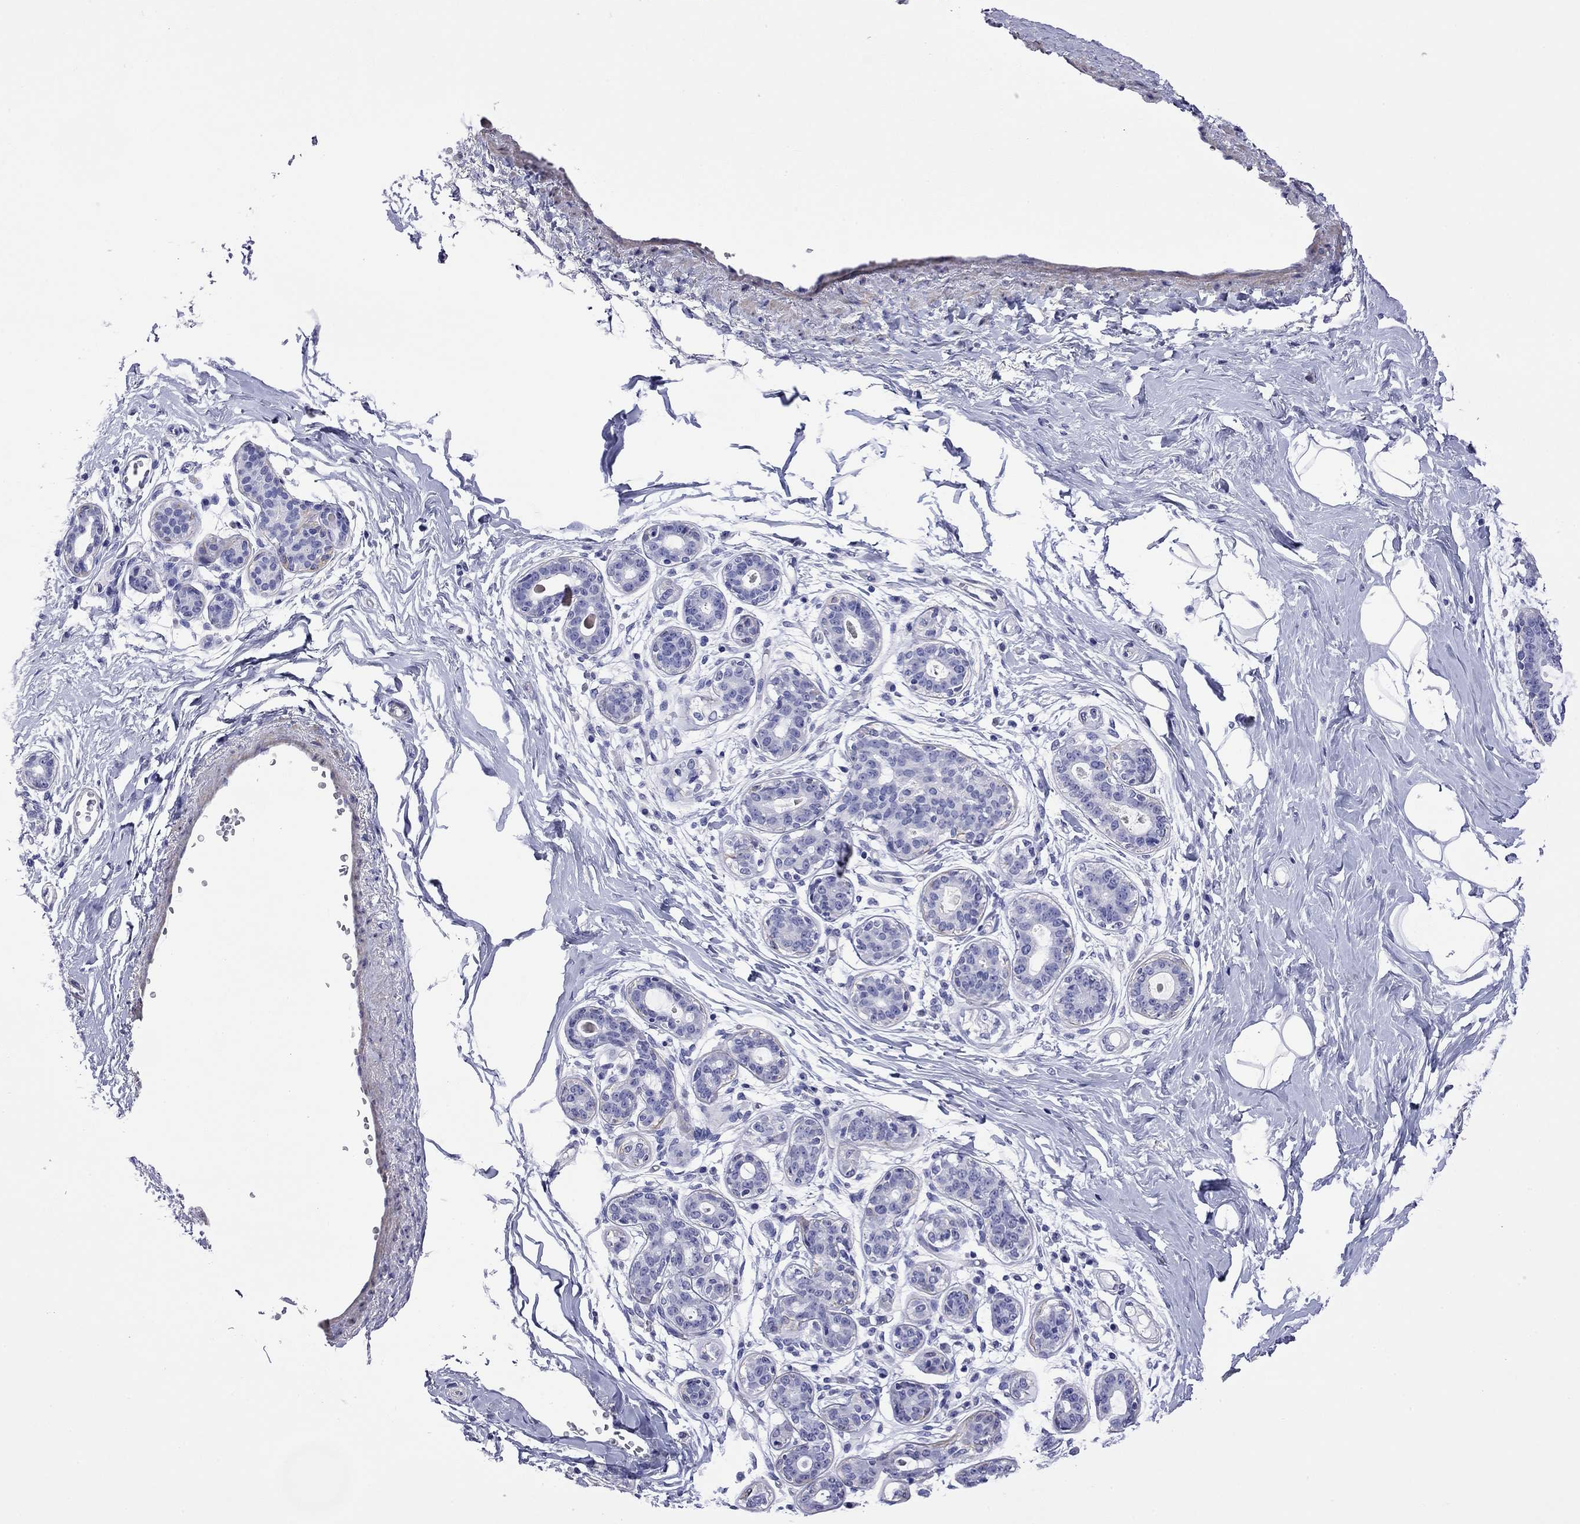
{"staining": {"intensity": "negative", "quantity": "none", "location": "none"}, "tissue": "breast", "cell_type": "Adipocytes", "image_type": "normal", "snomed": [{"axis": "morphology", "description": "Normal tissue, NOS"}, {"axis": "topography", "description": "Skin"}, {"axis": "topography", "description": "Breast"}], "caption": "Immunohistochemical staining of normal breast reveals no significant positivity in adipocytes.", "gene": "KIAA2012", "patient": {"sex": "female", "age": 43}}